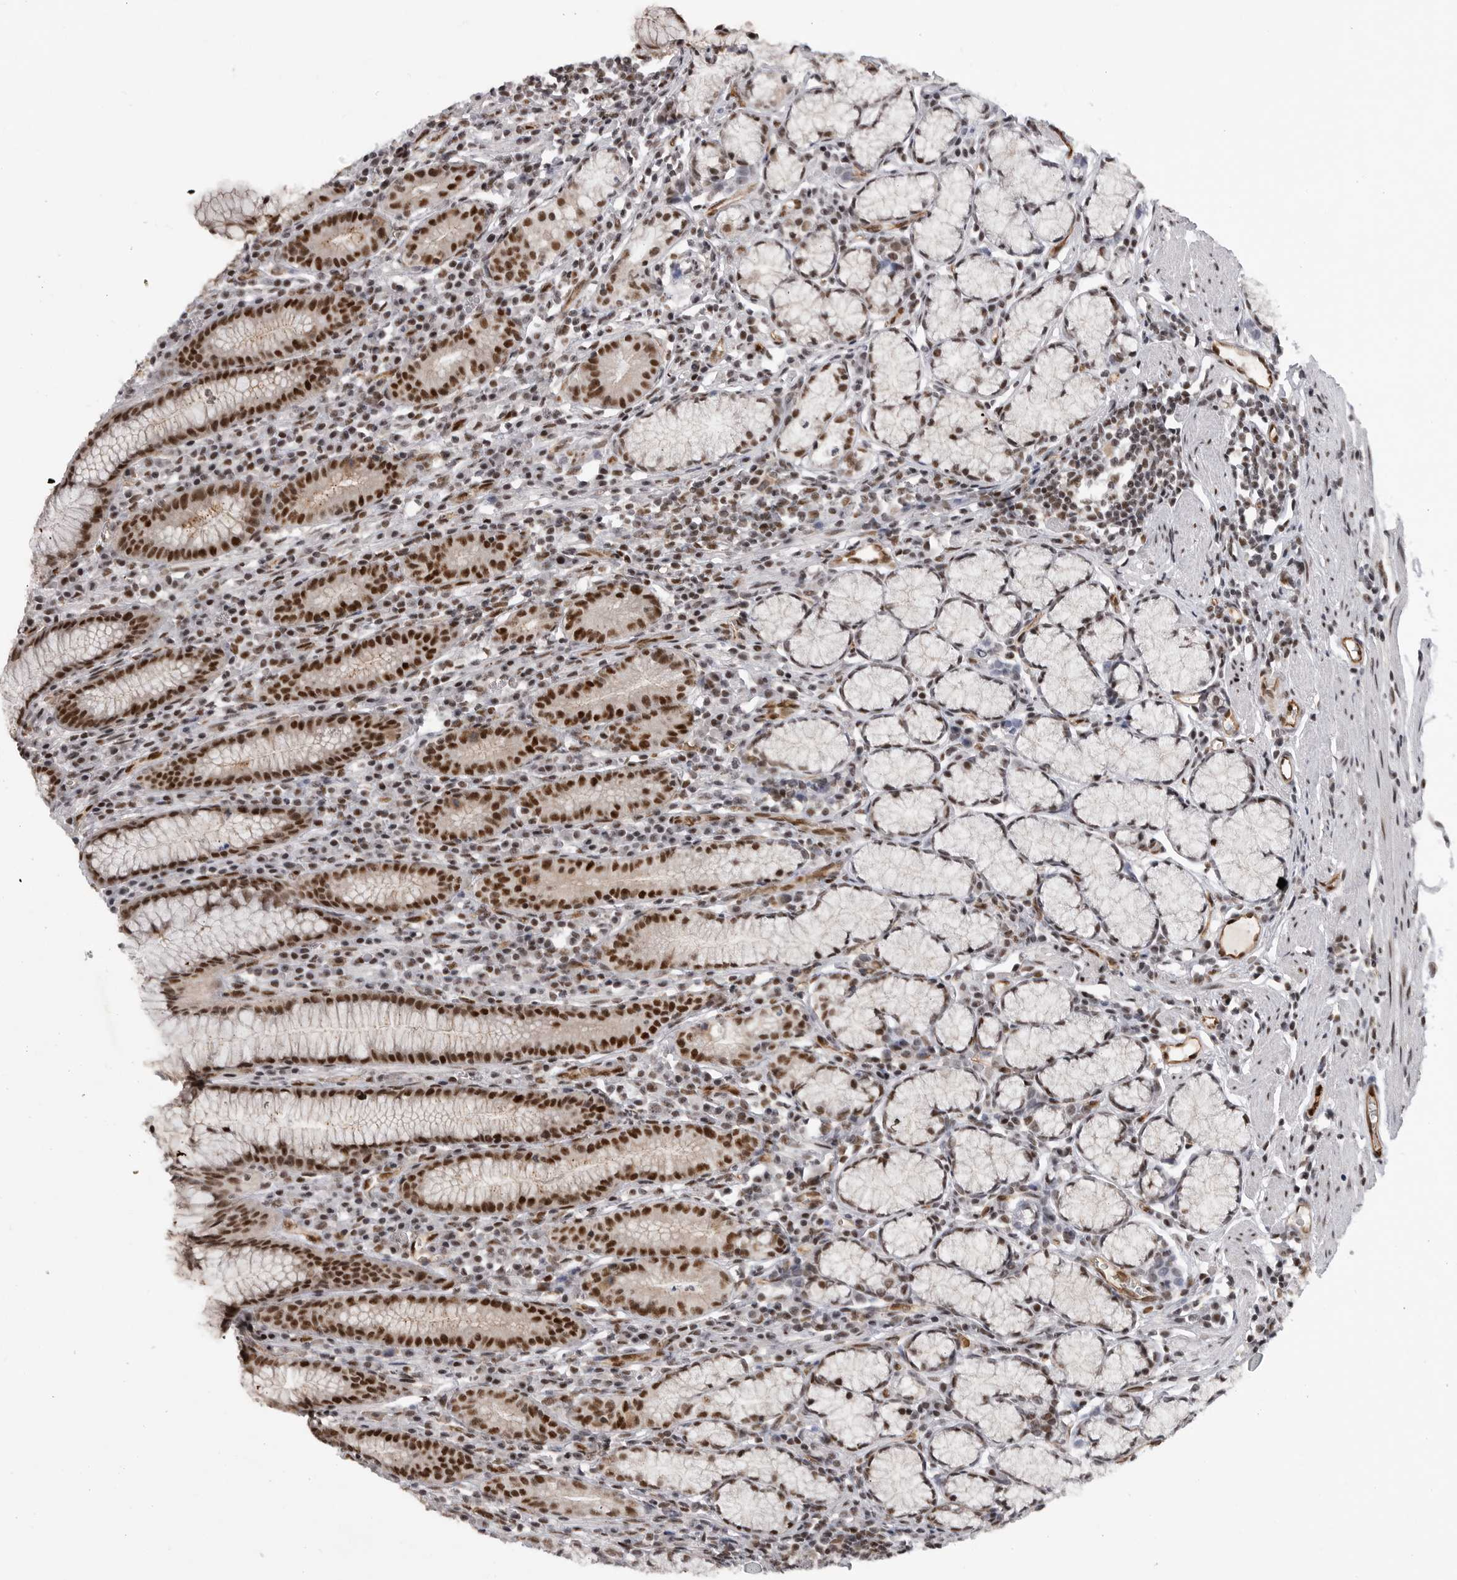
{"staining": {"intensity": "strong", "quantity": ">75%", "location": "nuclear"}, "tissue": "stomach", "cell_type": "Glandular cells", "image_type": "normal", "snomed": [{"axis": "morphology", "description": "Normal tissue, NOS"}, {"axis": "topography", "description": "Stomach"}], "caption": "Immunohistochemistry image of benign stomach: stomach stained using immunohistochemistry displays high levels of strong protein expression localized specifically in the nuclear of glandular cells, appearing as a nuclear brown color.", "gene": "PPP1R8", "patient": {"sex": "male", "age": 55}}